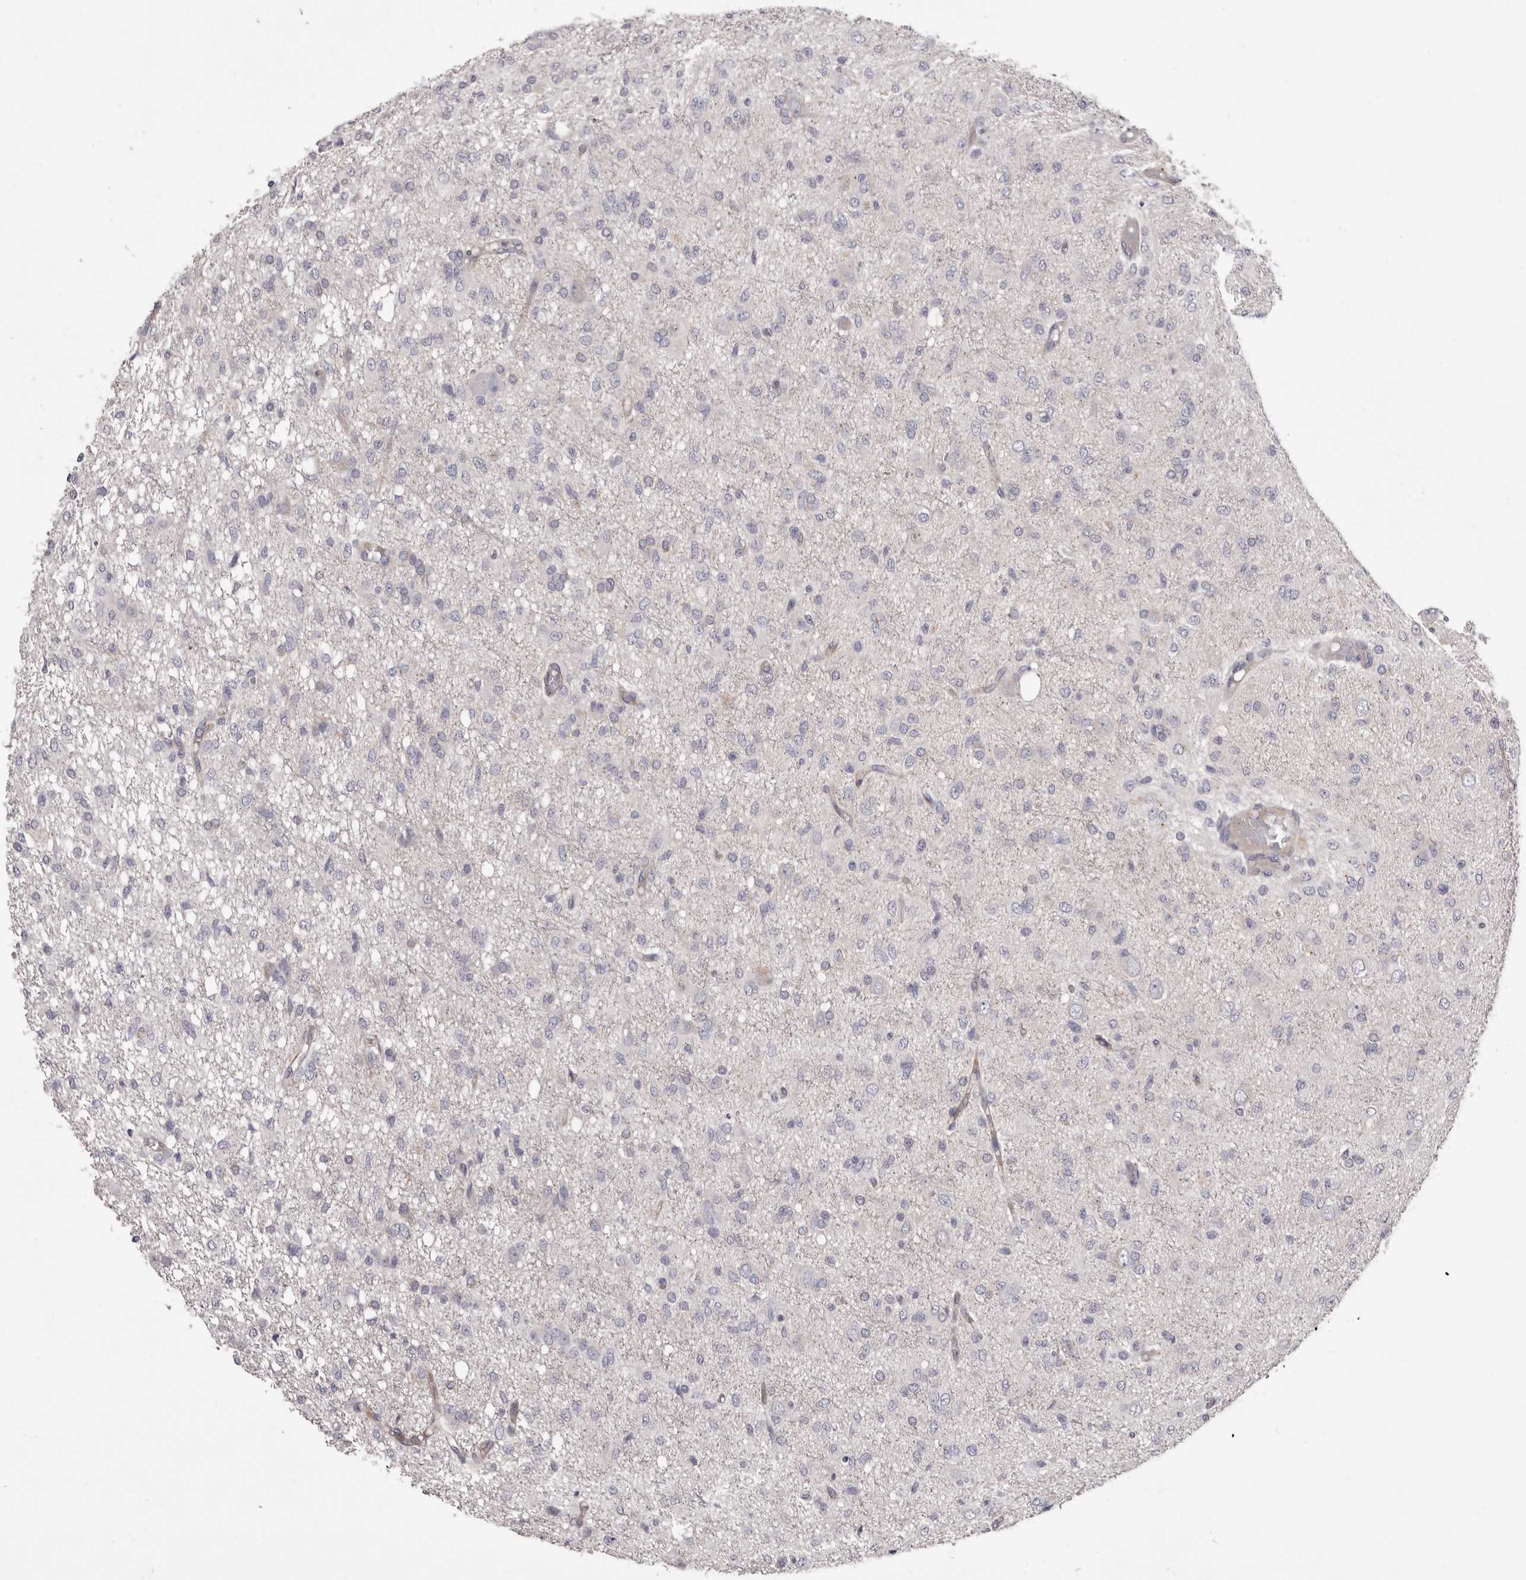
{"staining": {"intensity": "negative", "quantity": "none", "location": "none"}, "tissue": "glioma", "cell_type": "Tumor cells", "image_type": "cancer", "snomed": [{"axis": "morphology", "description": "Glioma, malignant, High grade"}, {"axis": "topography", "description": "Brain"}], "caption": "A photomicrograph of human malignant high-grade glioma is negative for staining in tumor cells. Brightfield microscopy of immunohistochemistry (IHC) stained with DAB (3,3'-diaminobenzidine) (brown) and hematoxylin (blue), captured at high magnification.", "gene": "PEG10", "patient": {"sex": "female", "age": 59}}